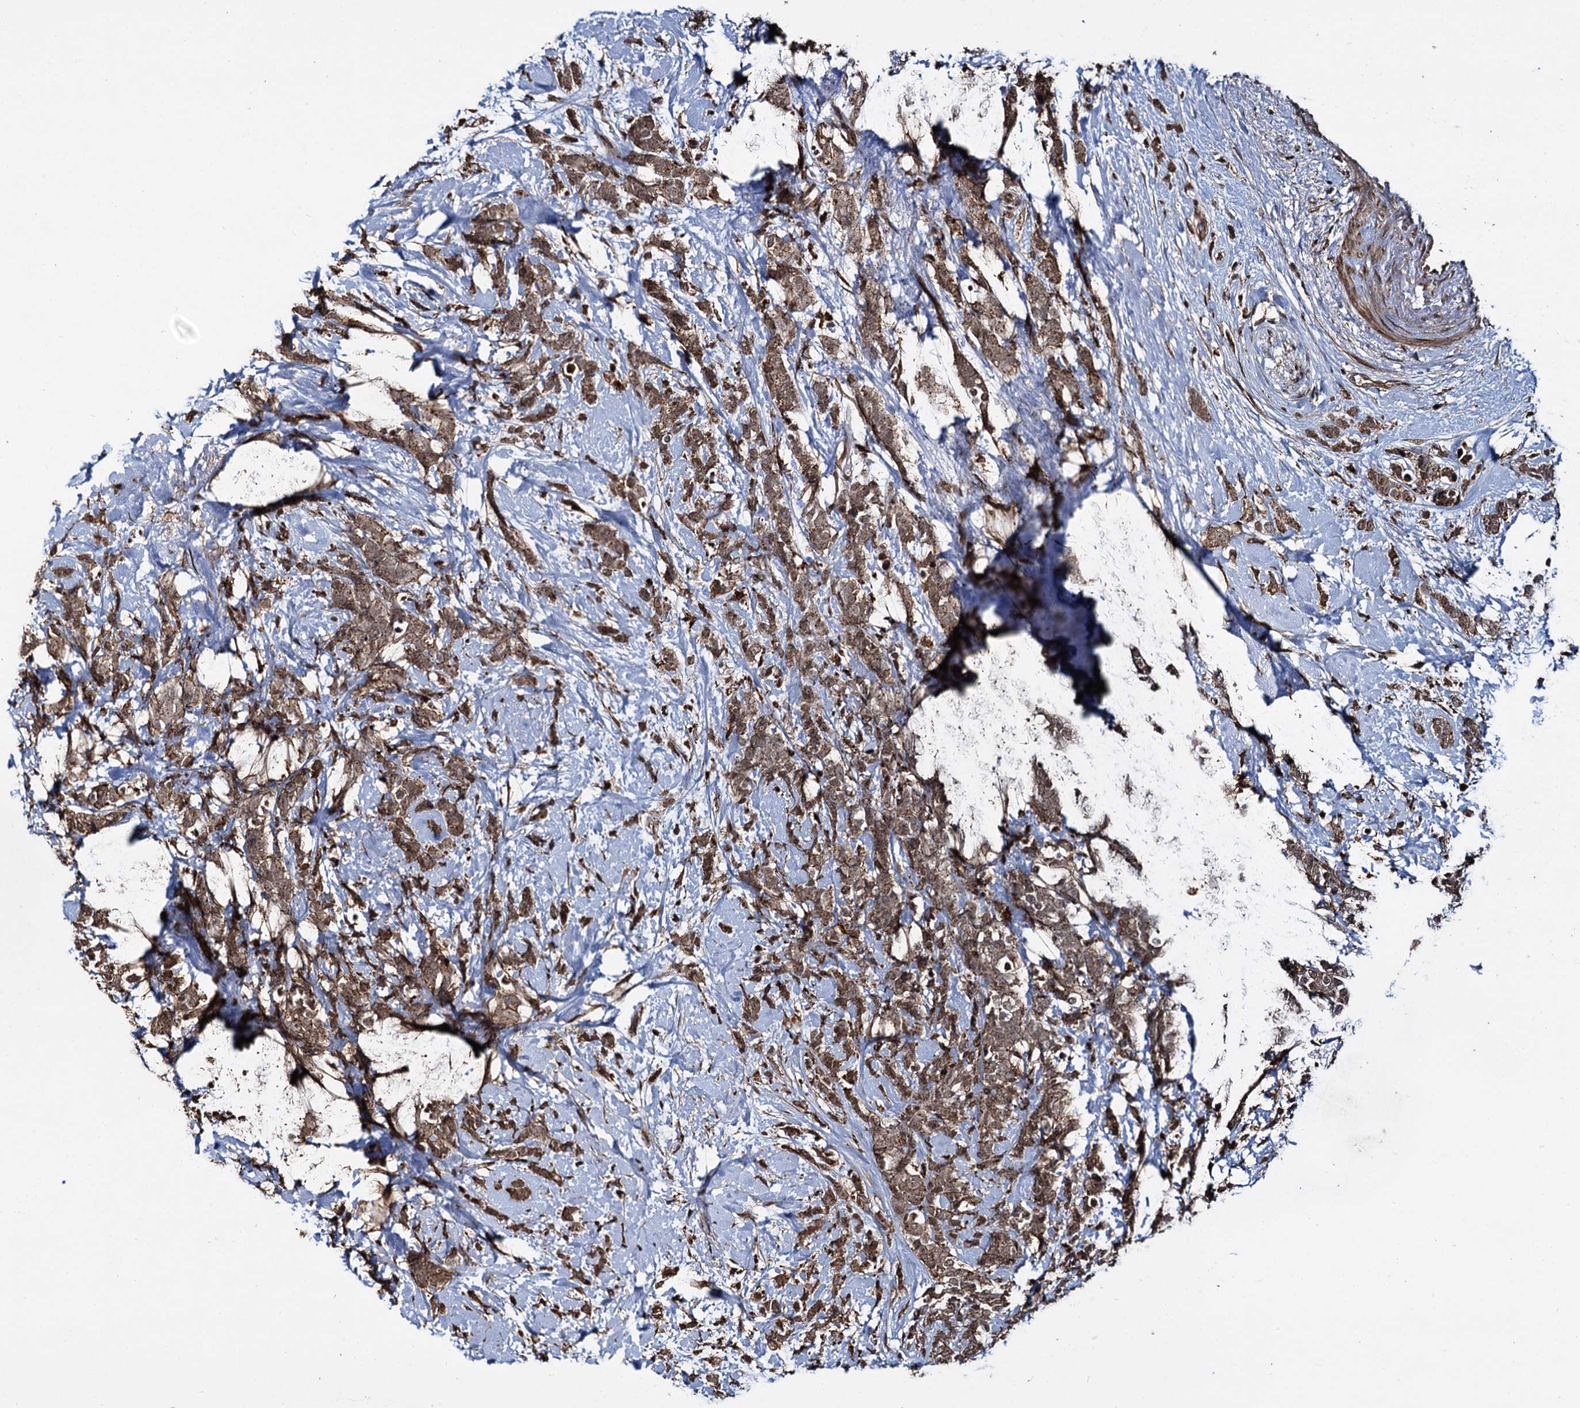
{"staining": {"intensity": "moderate", "quantity": ">75%", "location": "cytoplasmic/membranous,nuclear"}, "tissue": "breast cancer", "cell_type": "Tumor cells", "image_type": "cancer", "snomed": [{"axis": "morphology", "description": "Lobular carcinoma"}, {"axis": "topography", "description": "Breast"}], "caption": "IHC micrograph of neoplastic tissue: breast cancer (lobular carcinoma) stained using IHC shows medium levels of moderate protein expression localized specifically in the cytoplasmic/membranous and nuclear of tumor cells, appearing as a cytoplasmic/membranous and nuclear brown color.", "gene": "CEP192", "patient": {"sex": "female", "age": 58}}